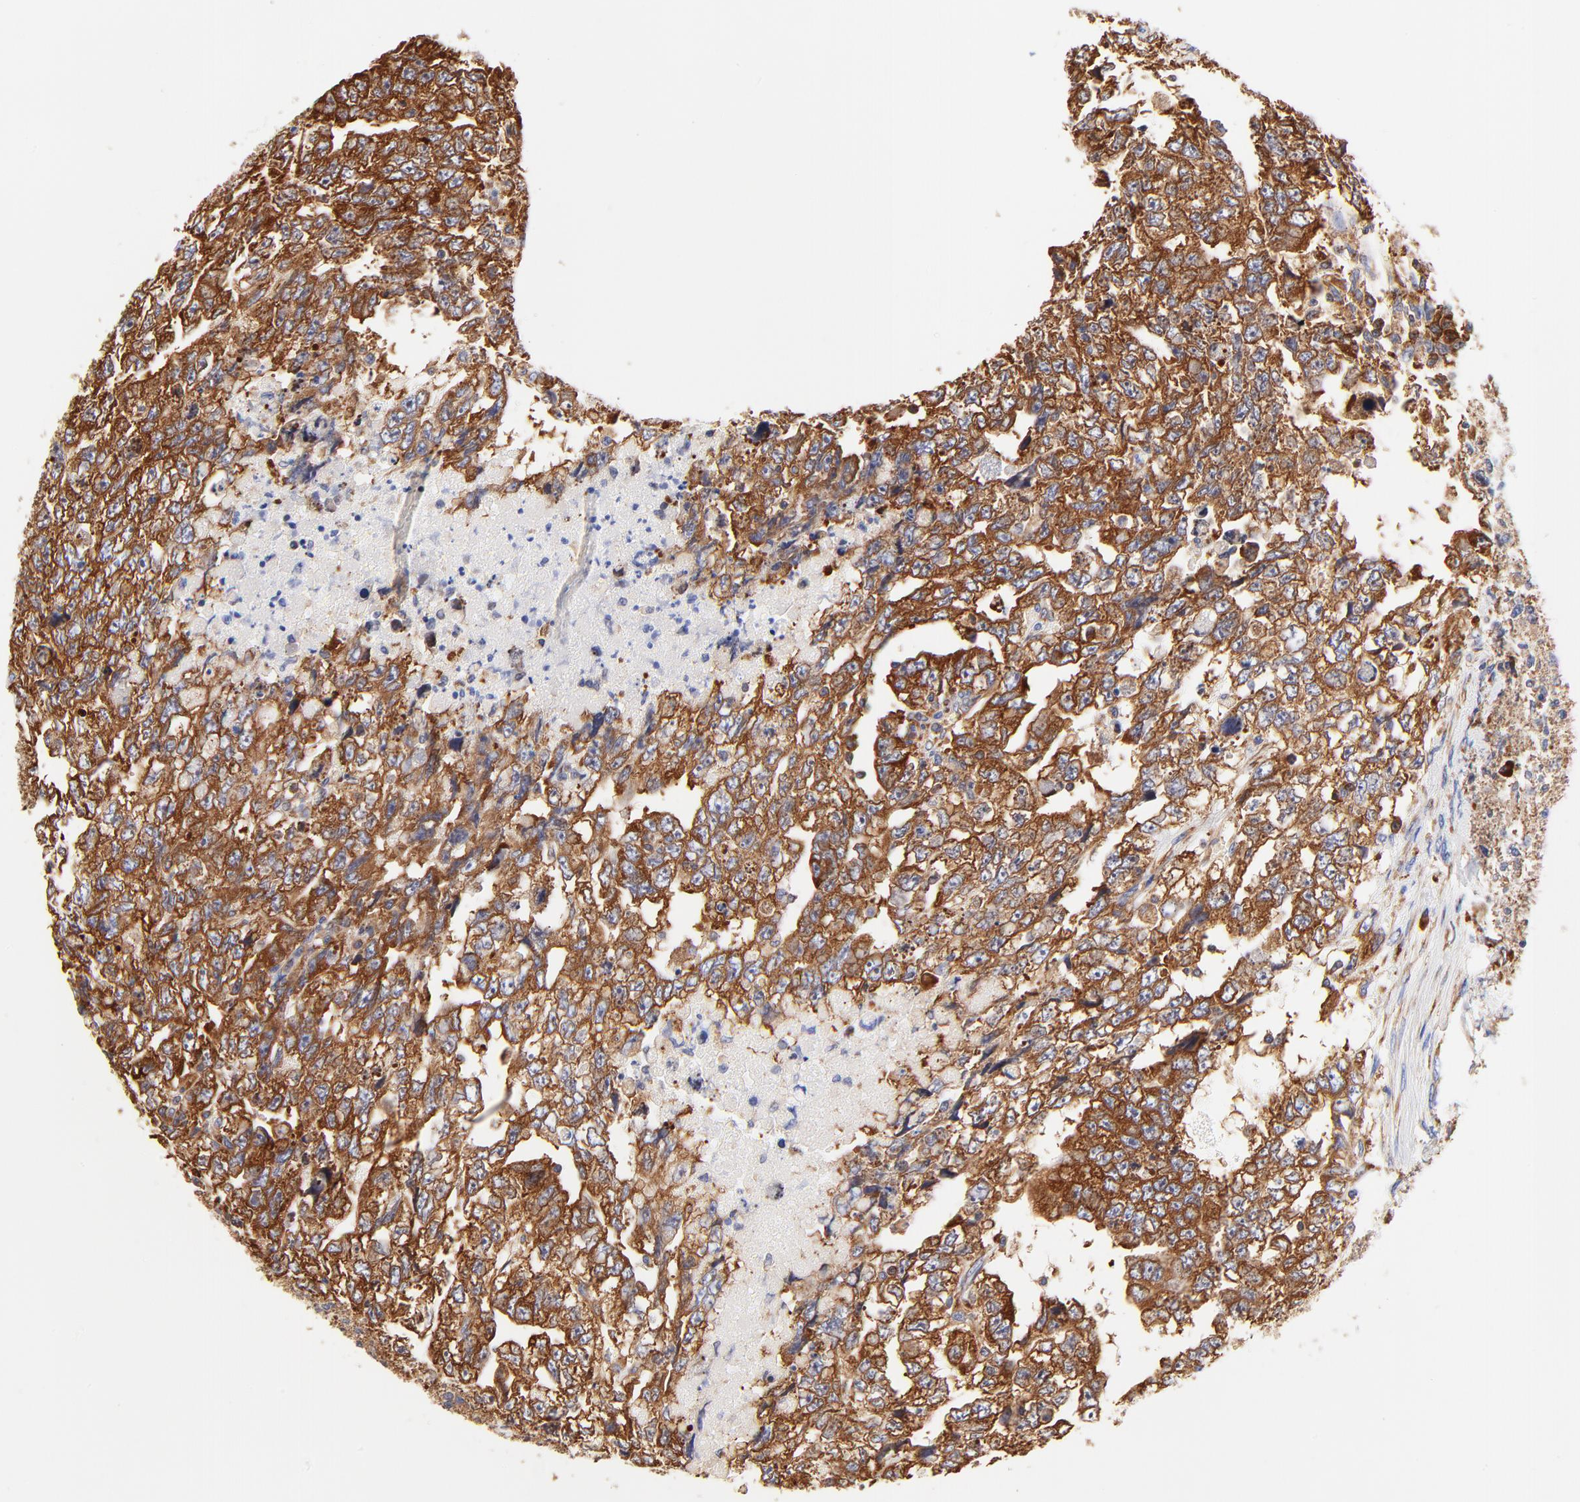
{"staining": {"intensity": "strong", "quantity": ">75%", "location": "cytoplasmic/membranous"}, "tissue": "testis cancer", "cell_type": "Tumor cells", "image_type": "cancer", "snomed": [{"axis": "morphology", "description": "Carcinoma, Embryonal, NOS"}, {"axis": "topography", "description": "Testis"}], "caption": "Embryonal carcinoma (testis) tissue exhibits strong cytoplasmic/membranous positivity in about >75% of tumor cells, visualized by immunohistochemistry.", "gene": "RPL27", "patient": {"sex": "male", "age": 36}}